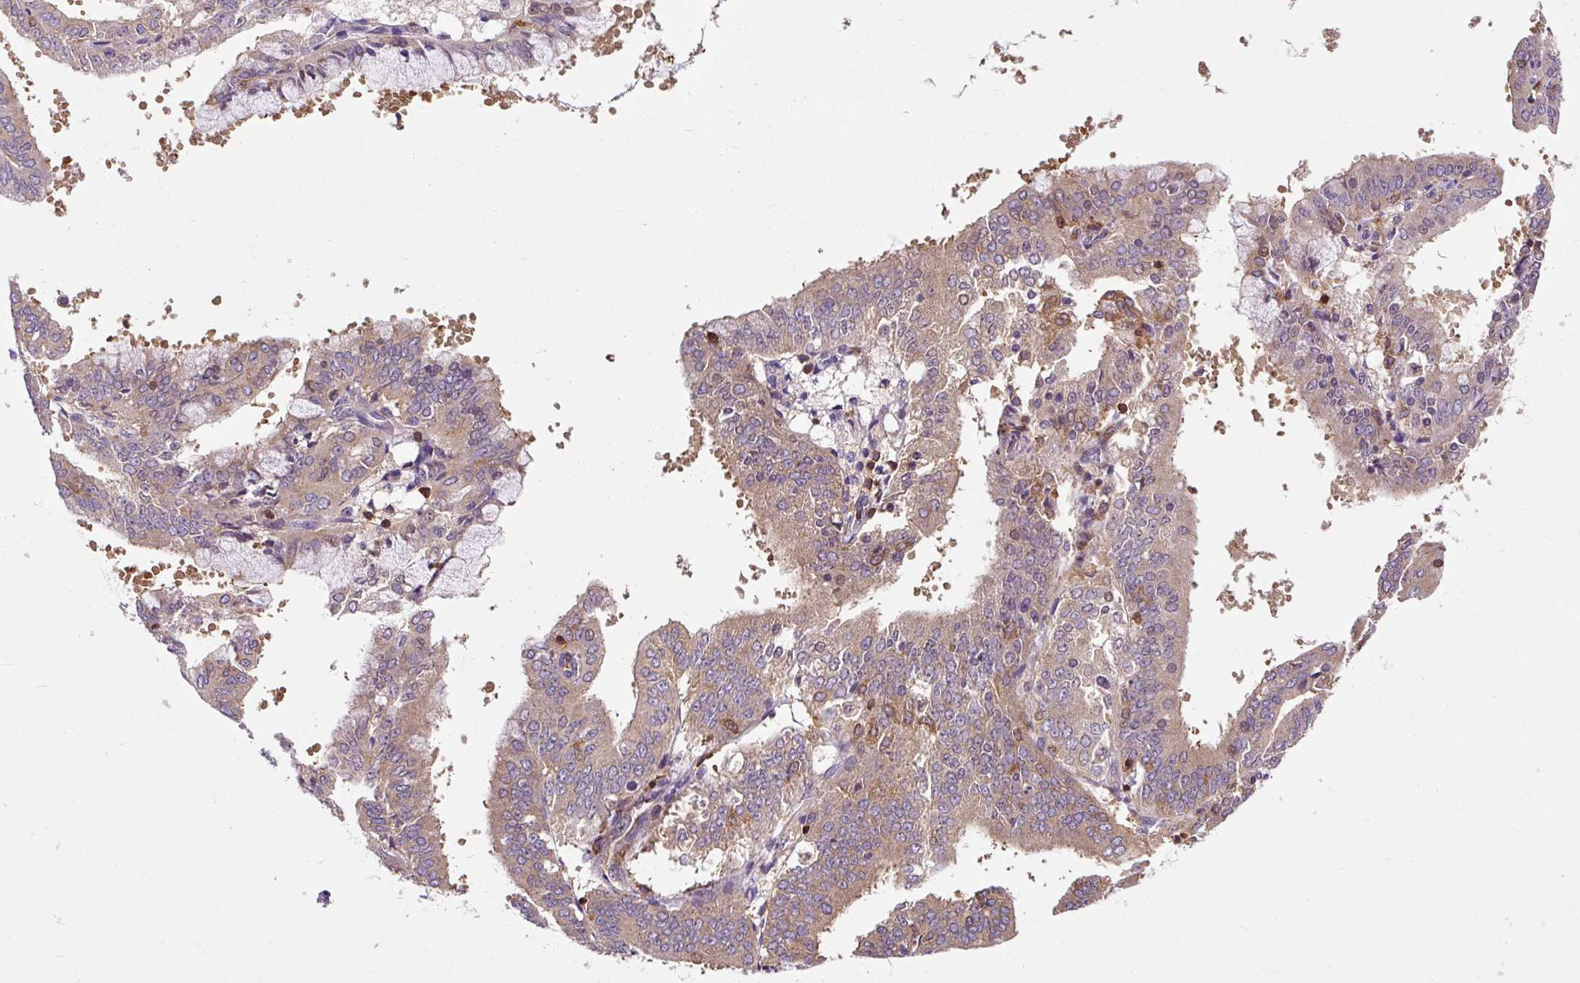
{"staining": {"intensity": "weak", "quantity": "25%-75%", "location": "cytoplasmic/membranous"}, "tissue": "endometrial cancer", "cell_type": "Tumor cells", "image_type": "cancer", "snomed": [{"axis": "morphology", "description": "Adenocarcinoma, NOS"}, {"axis": "topography", "description": "Endometrium"}], "caption": "Tumor cells display low levels of weak cytoplasmic/membranous positivity in about 25%-75% of cells in human adenocarcinoma (endometrial).", "gene": "CISD3", "patient": {"sex": "female", "age": 63}}